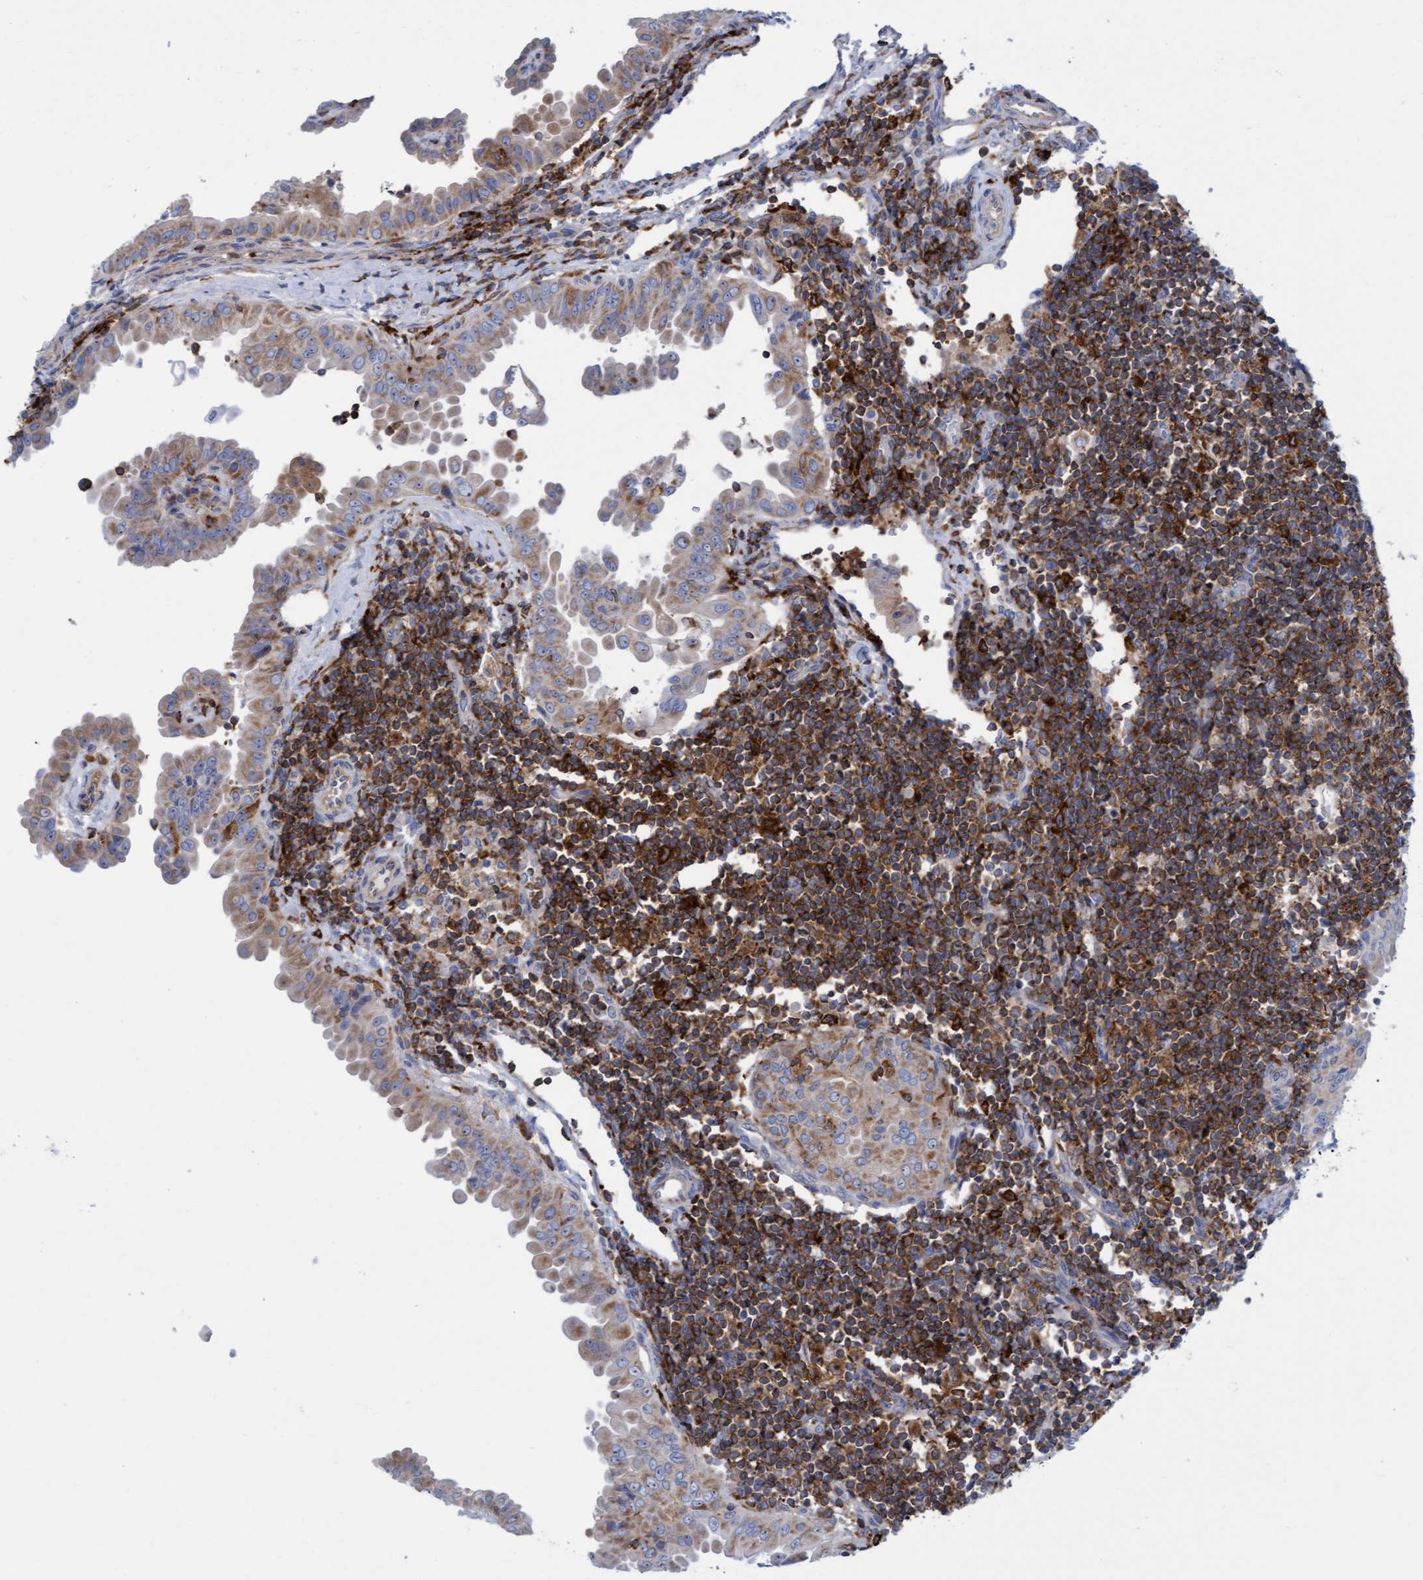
{"staining": {"intensity": "weak", "quantity": ">75%", "location": "cytoplasmic/membranous"}, "tissue": "thyroid cancer", "cell_type": "Tumor cells", "image_type": "cancer", "snomed": [{"axis": "morphology", "description": "Papillary adenocarcinoma, NOS"}, {"axis": "topography", "description": "Thyroid gland"}], "caption": "Immunohistochemistry of thyroid papillary adenocarcinoma reveals low levels of weak cytoplasmic/membranous expression in about >75% of tumor cells. The staining was performed using DAB (3,3'-diaminobenzidine) to visualize the protein expression in brown, while the nuclei were stained in blue with hematoxylin (Magnification: 20x).", "gene": "FNBP1", "patient": {"sex": "male", "age": 33}}